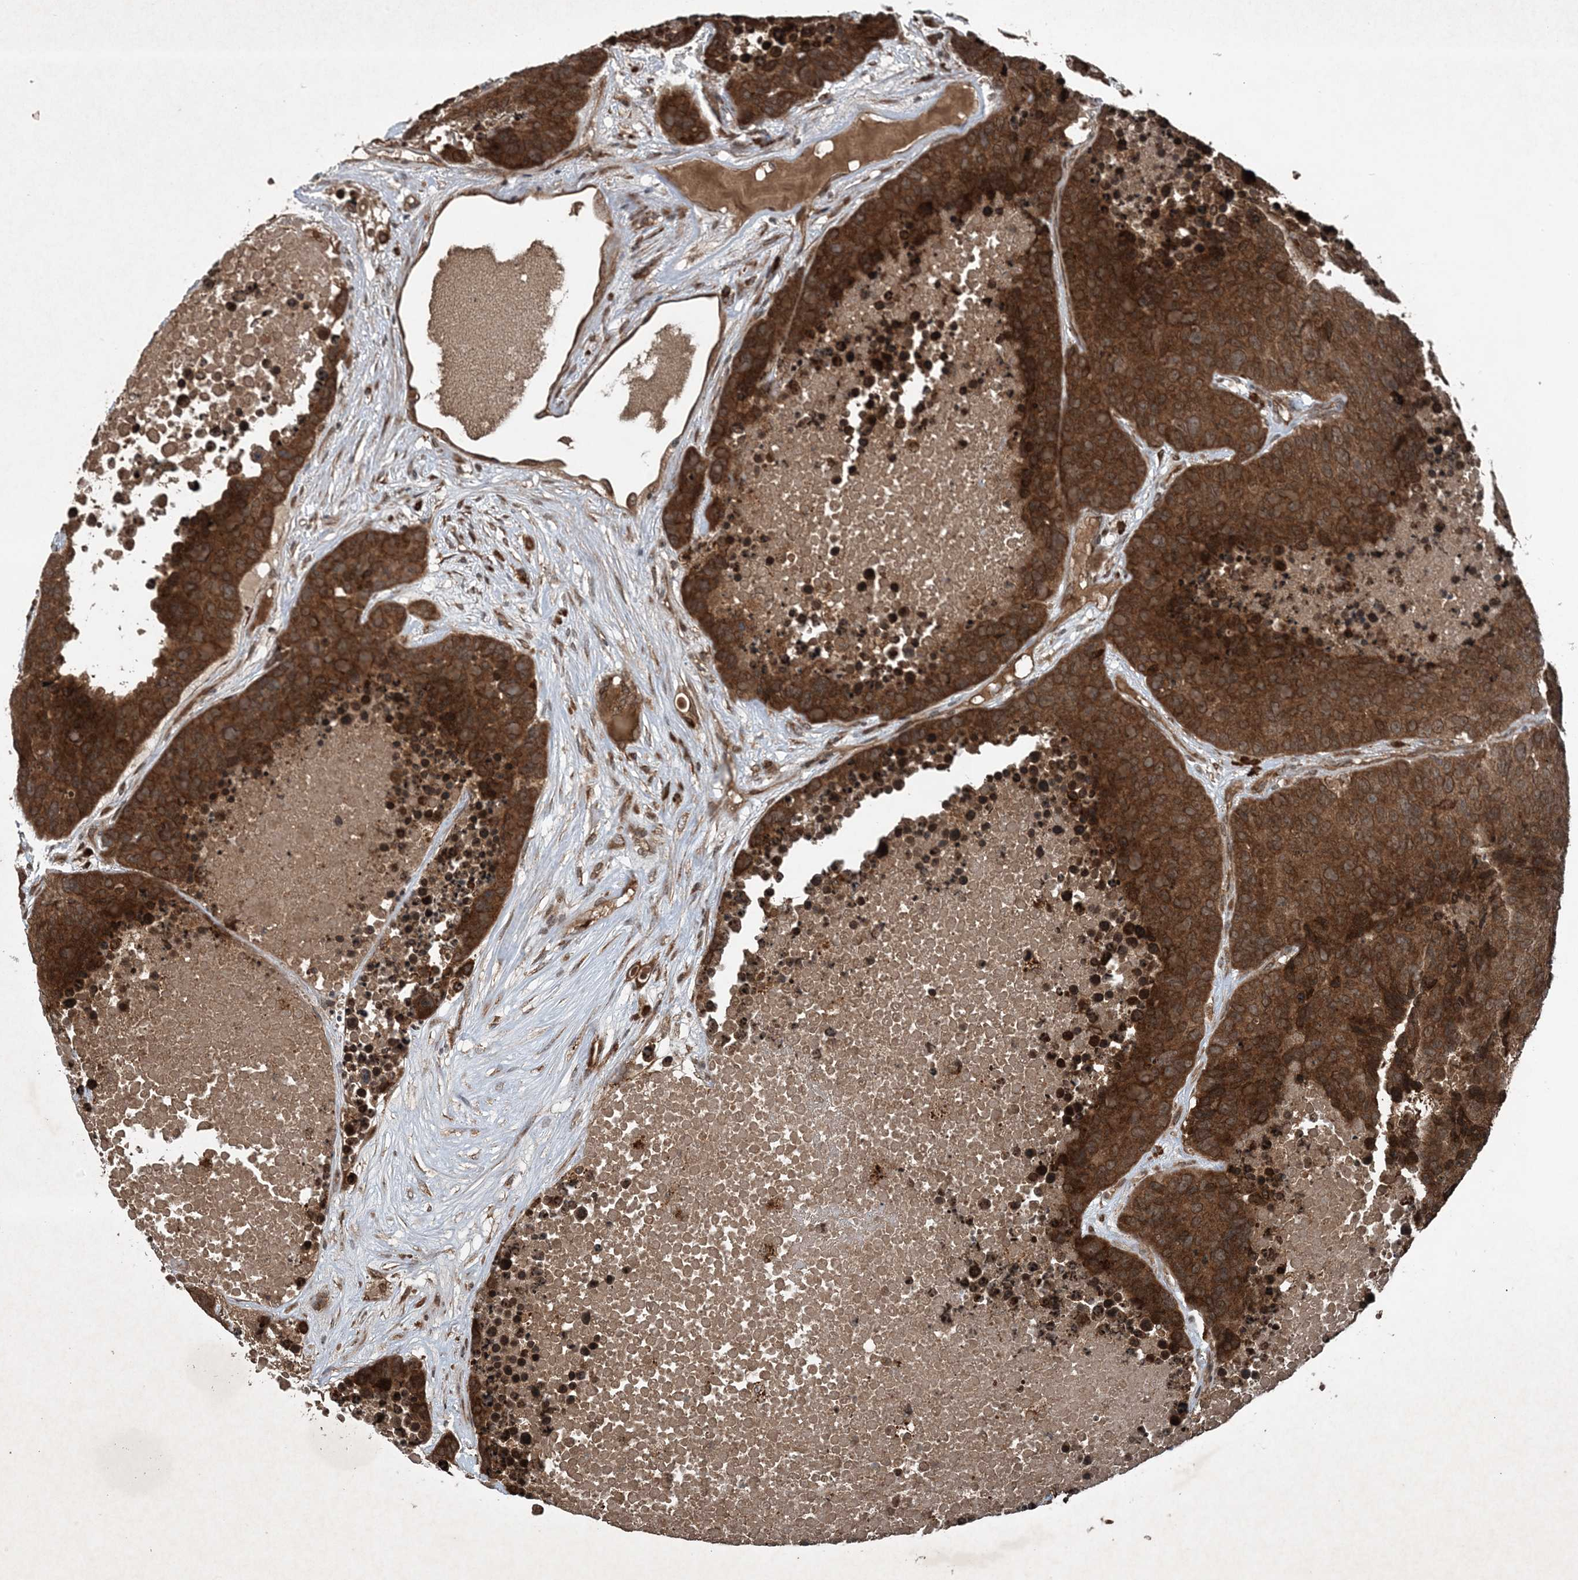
{"staining": {"intensity": "strong", "quantity": ">75%", "location": "cytoplasmic/membranous"}, "tissue": "carcinoid", "cell_type": "Tumor cells", "image_type": "cancer", "snomed": [{"axis": "morphology", "description": "Carcinoid, malignant, NOS"}, {"axis": "topography", "description": "Lung"}], "caption": "A brown stain shows strong cytoplasmic/membranous expression of a protein in human carcinoid (malignant) tumor cells.", "gene": "GNG5", "patient": {"sex": "male", "age": 60}}